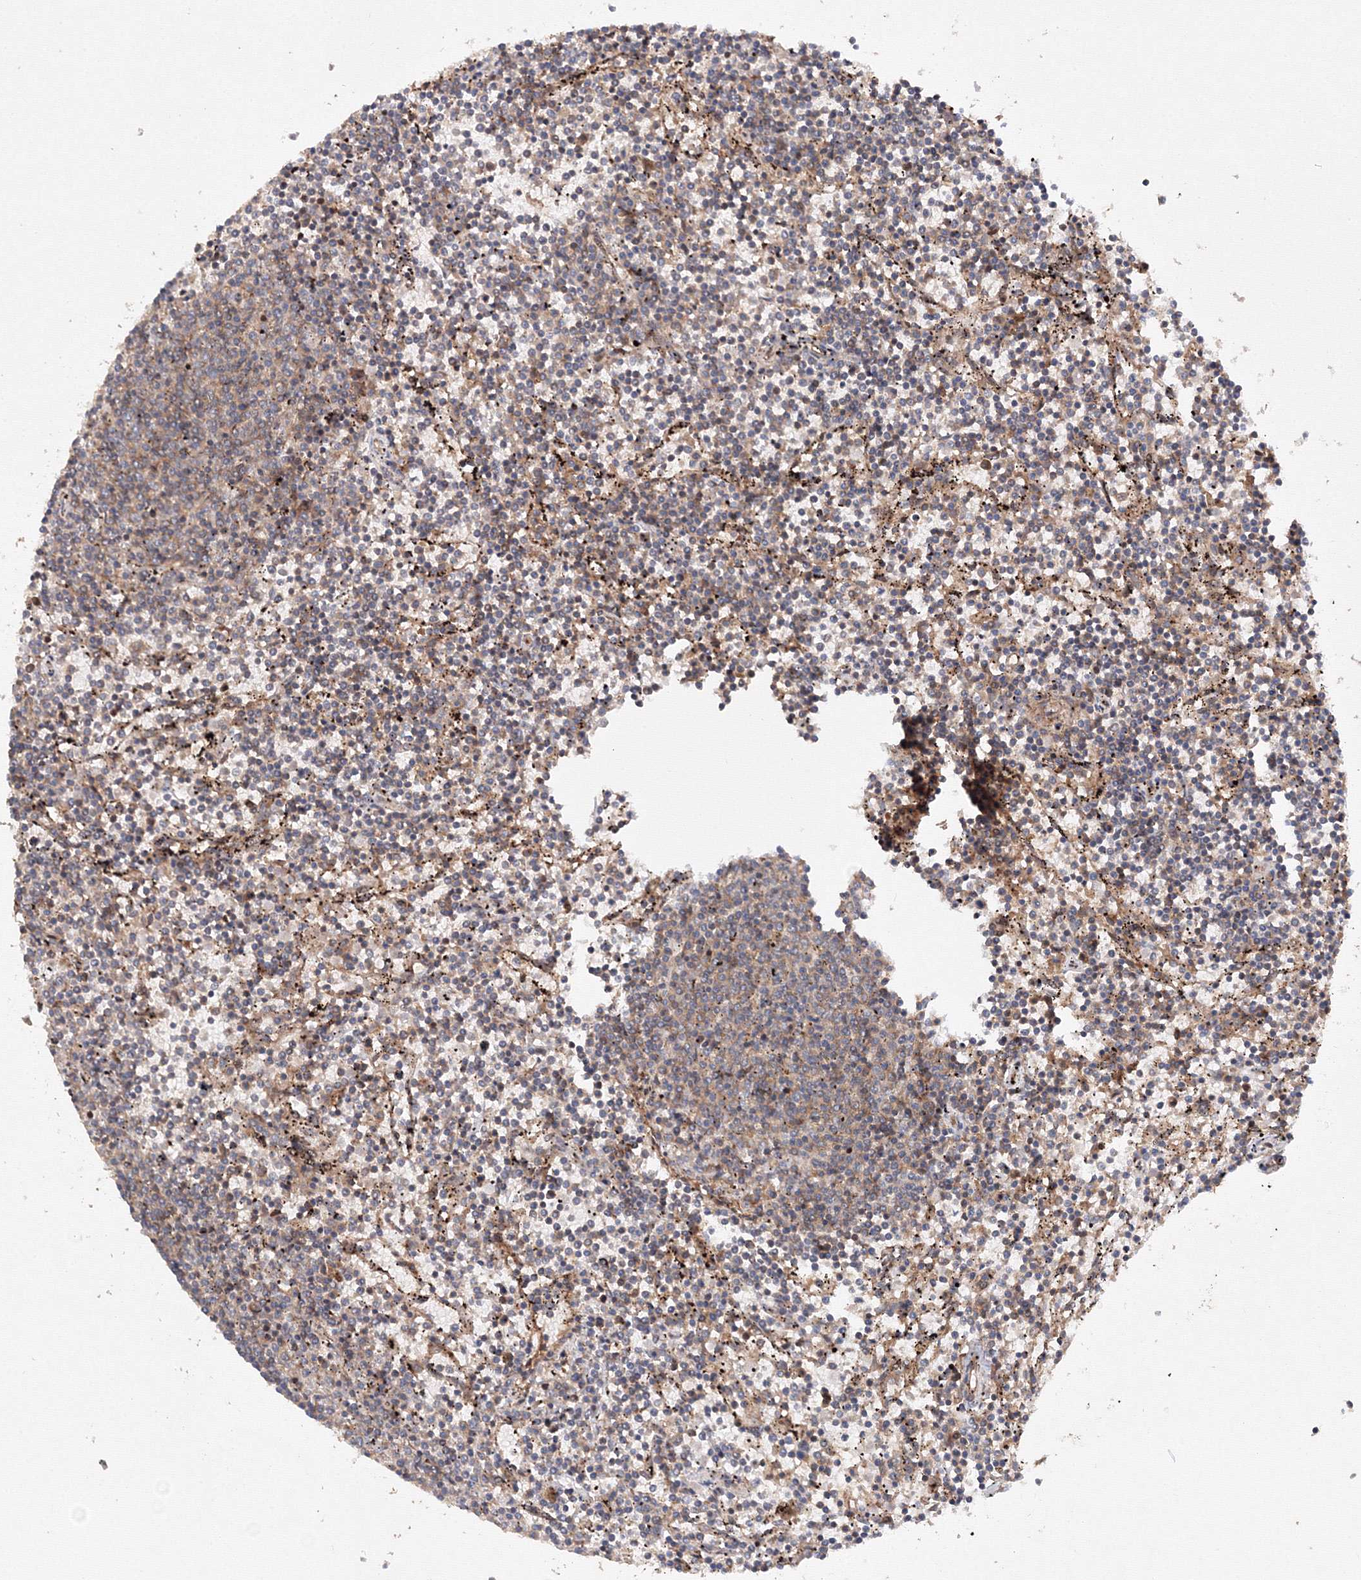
{"staining": {"intensity": "weak", "quantity": "<25%", "location": "cytoplasmic/membranous"}, "tissue": "lymphoma", "cell_type": "Tumor cells", "image_type": "cancer", "snomed": [{"axis": "morphology", "description": "Malignant lymphoma, non-Hodgkin's type, Low grade"}, {"axis": "topography", "description": "Spleen"}], "caption": "DAB (3,3'-diaminobenzidine) immunohistochemical staining of malignant lymphoma, non-Hodgkin's type (low-grade) displays no significant expression in tumor cells.", "gene": "DCTD", "patient": {"sex": "female", "age": 50}}